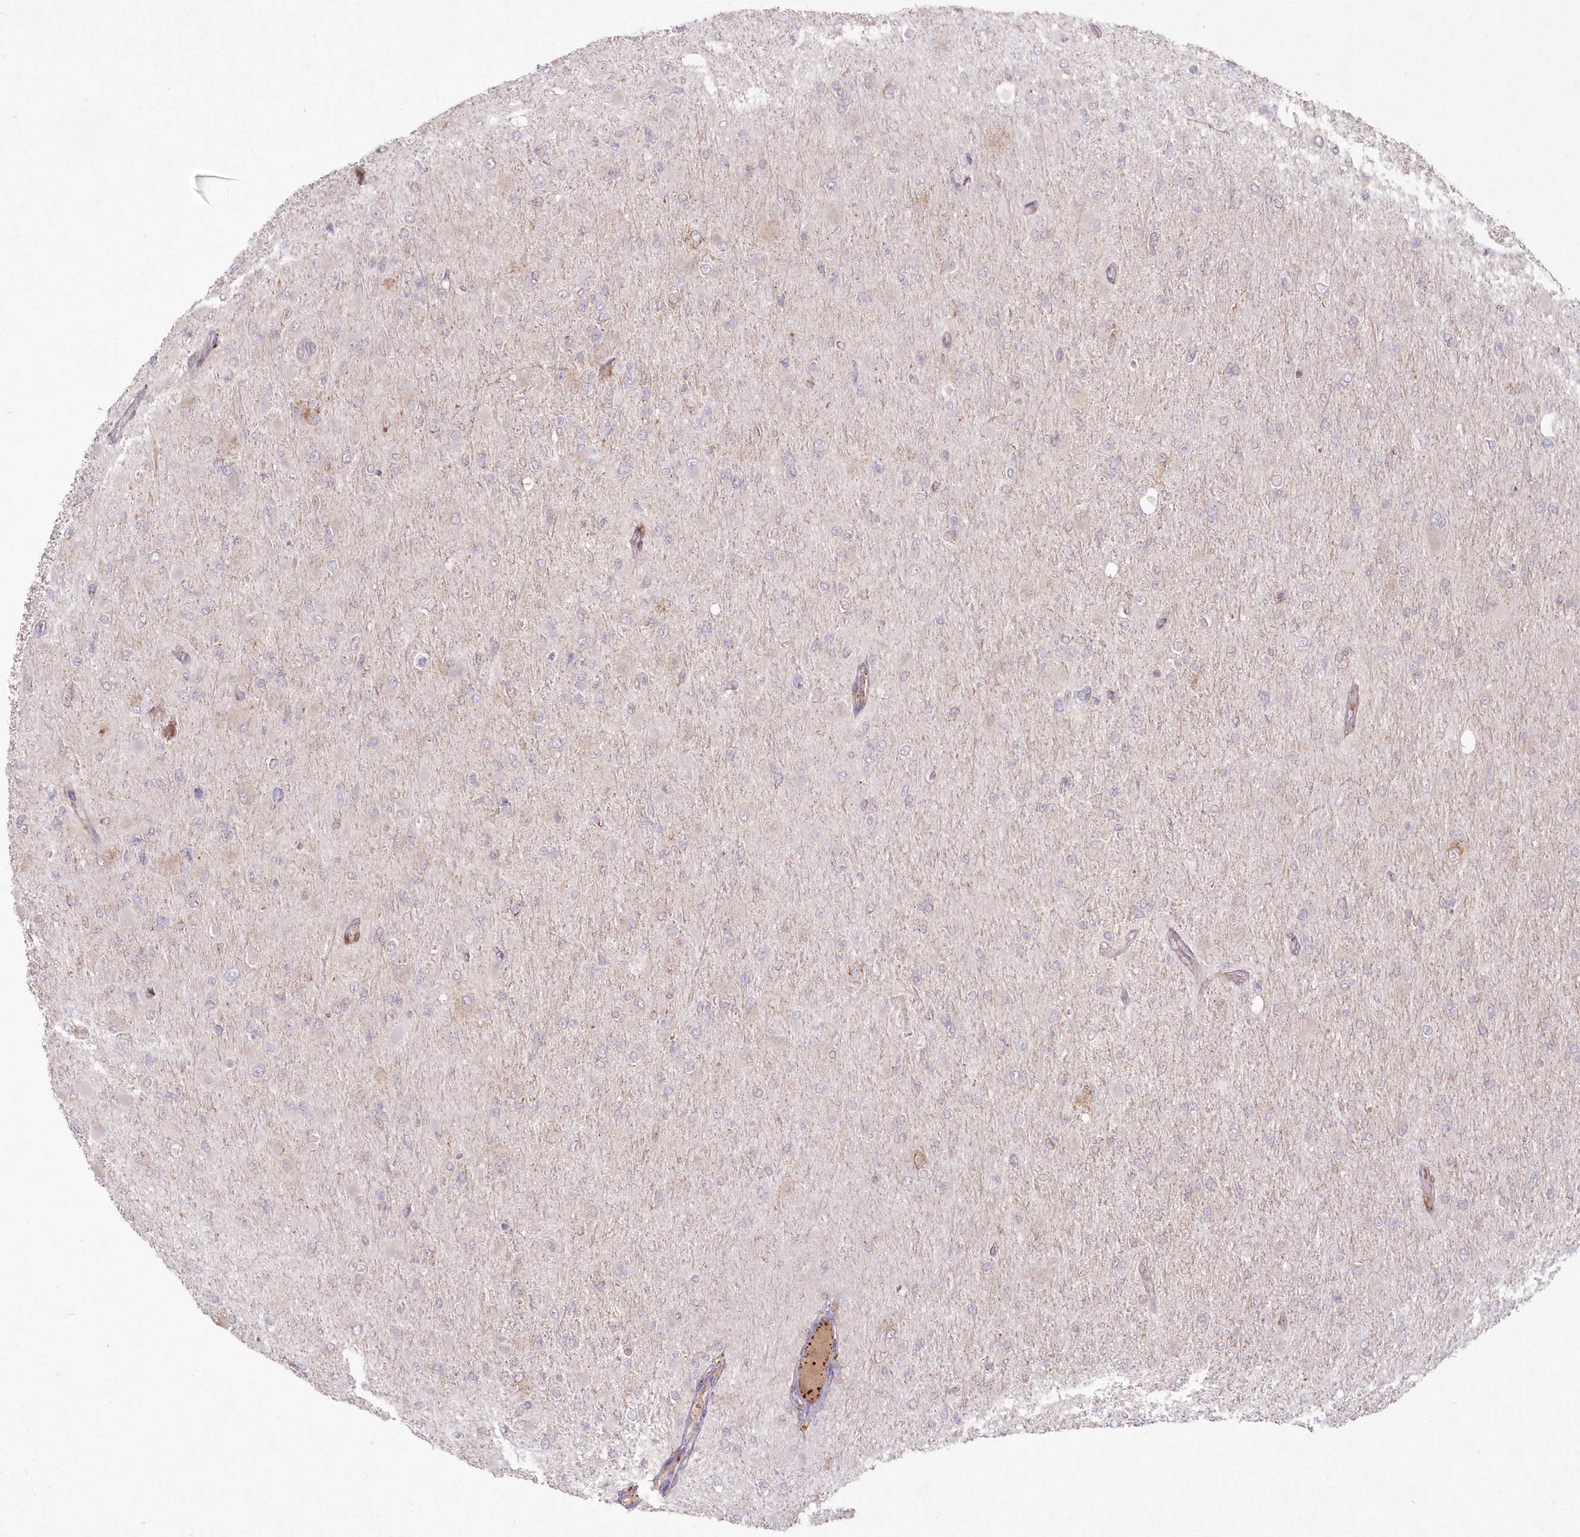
{"staining": {"intensity": "negative", "quantity": "none", "location": "none"}, "tissue": "glioma", "cell_type": "Tumor cells", "image_type": "cancer", "snomed": [{"axis": "morphology", "description": "Glioma, malignant, High grade"}, {"axis": "topography", "description": "Cerebral cortex"}], "caption": "Immunohistochemistry micrograph of neoplastic tissue: human glioma stained with DAB (3,3'-diaminobenzidine) reveals no significant protein positivity in tumor cells.", "gene": "ARSB", "patient": {"sex": "female", "age": 36}}